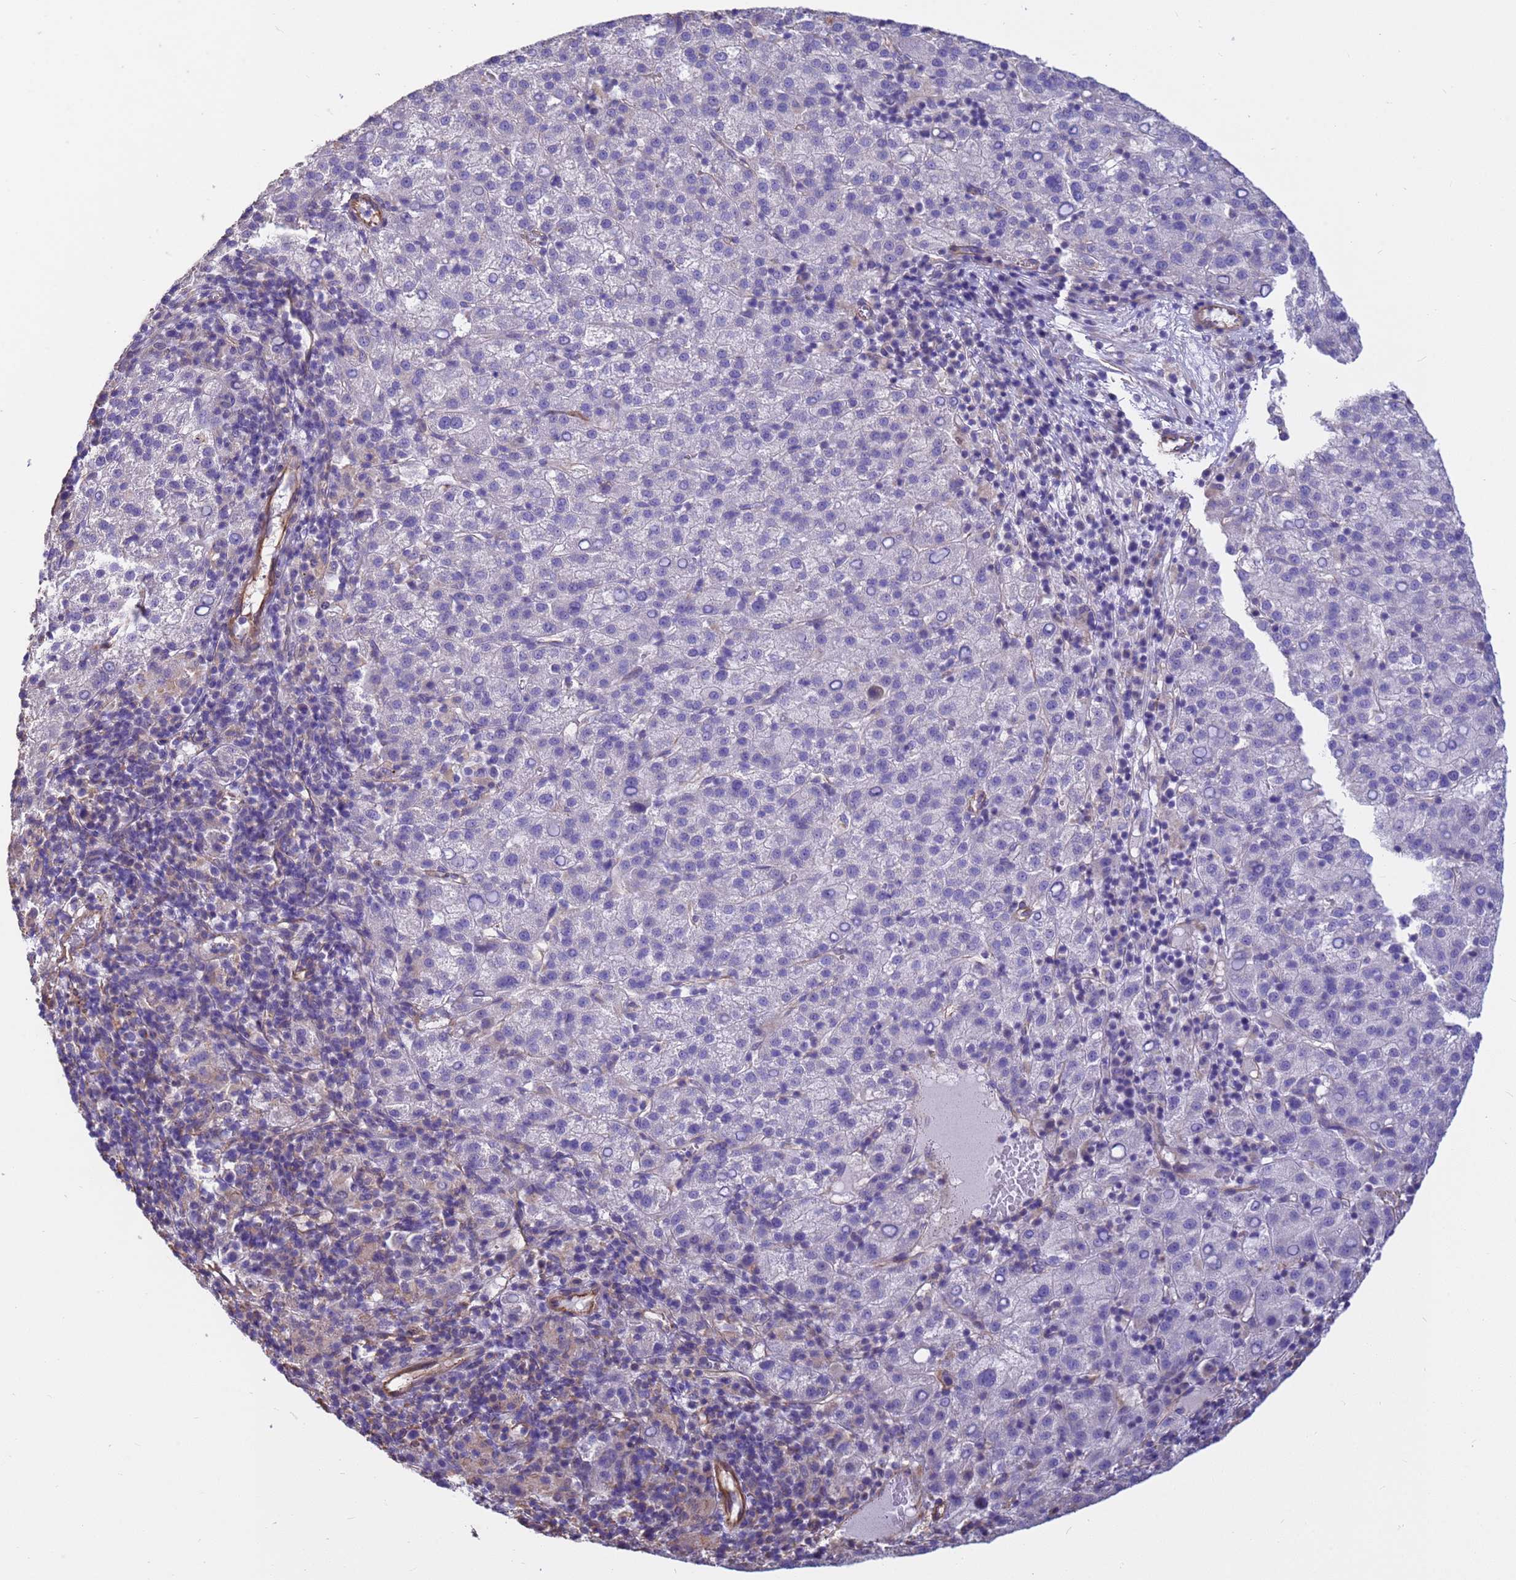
{"staining": {"intensity": "negative", "quantity": "none", "location": "none"}, "tissue": "liver cancer", "cell_type": "Tumor cells", "image_type": "cancer", "snomed": [{"axis": "morphology", "description": "Carcinoma, Hepatocellular, NOS"}, {"axis": "topography", "description": "Liver"}], "caption": "Immunohistochemistry (IHC) of liver hepatocellular carcinoma reveals no positivity in tumor cells.", "gene": "TCEAL3", "patient": {"sex": "female", "age": 58}}